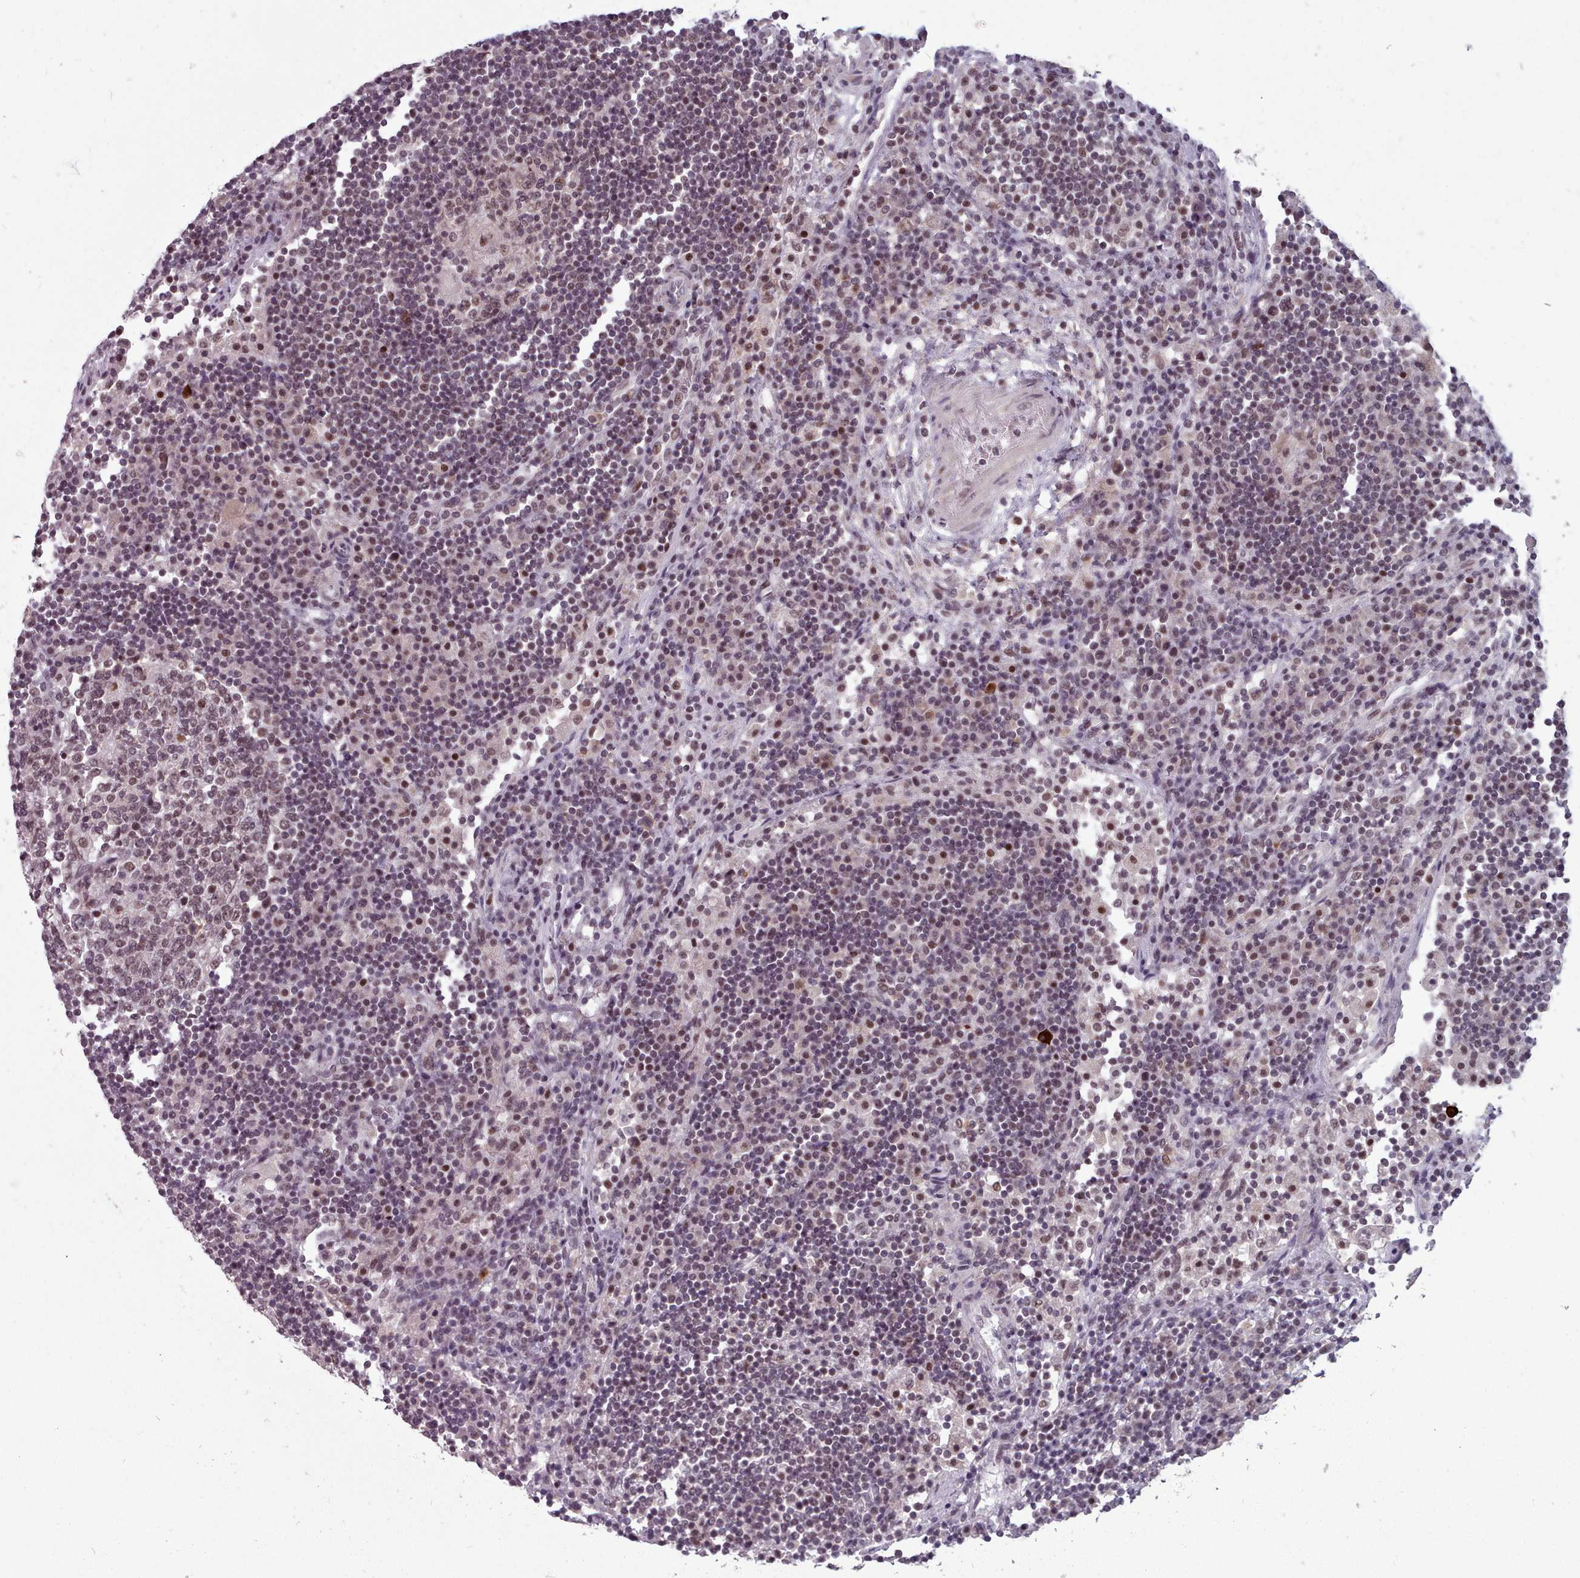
{"staining": {"intensity": "weak", "quantity": "25%-75%", "location": "nuclear"}, "tissue": "lymph node", "cell_type": "Germinal center cells", "image_type": "normal", "snomed": [{"axis": "morphology", "description": "Normal tissue, NOS"}, {"axis": "topography", "description": "Lymph node"}], "caption": "Protein staining of normal lymph node shows weak nuclear positivity in about 25%-75% of germinal center cells. (DAB IHC with brightfield microscopy, high magnification).", "gene": "SRSF9", "patient": {"sex": "female", "age": 53}}